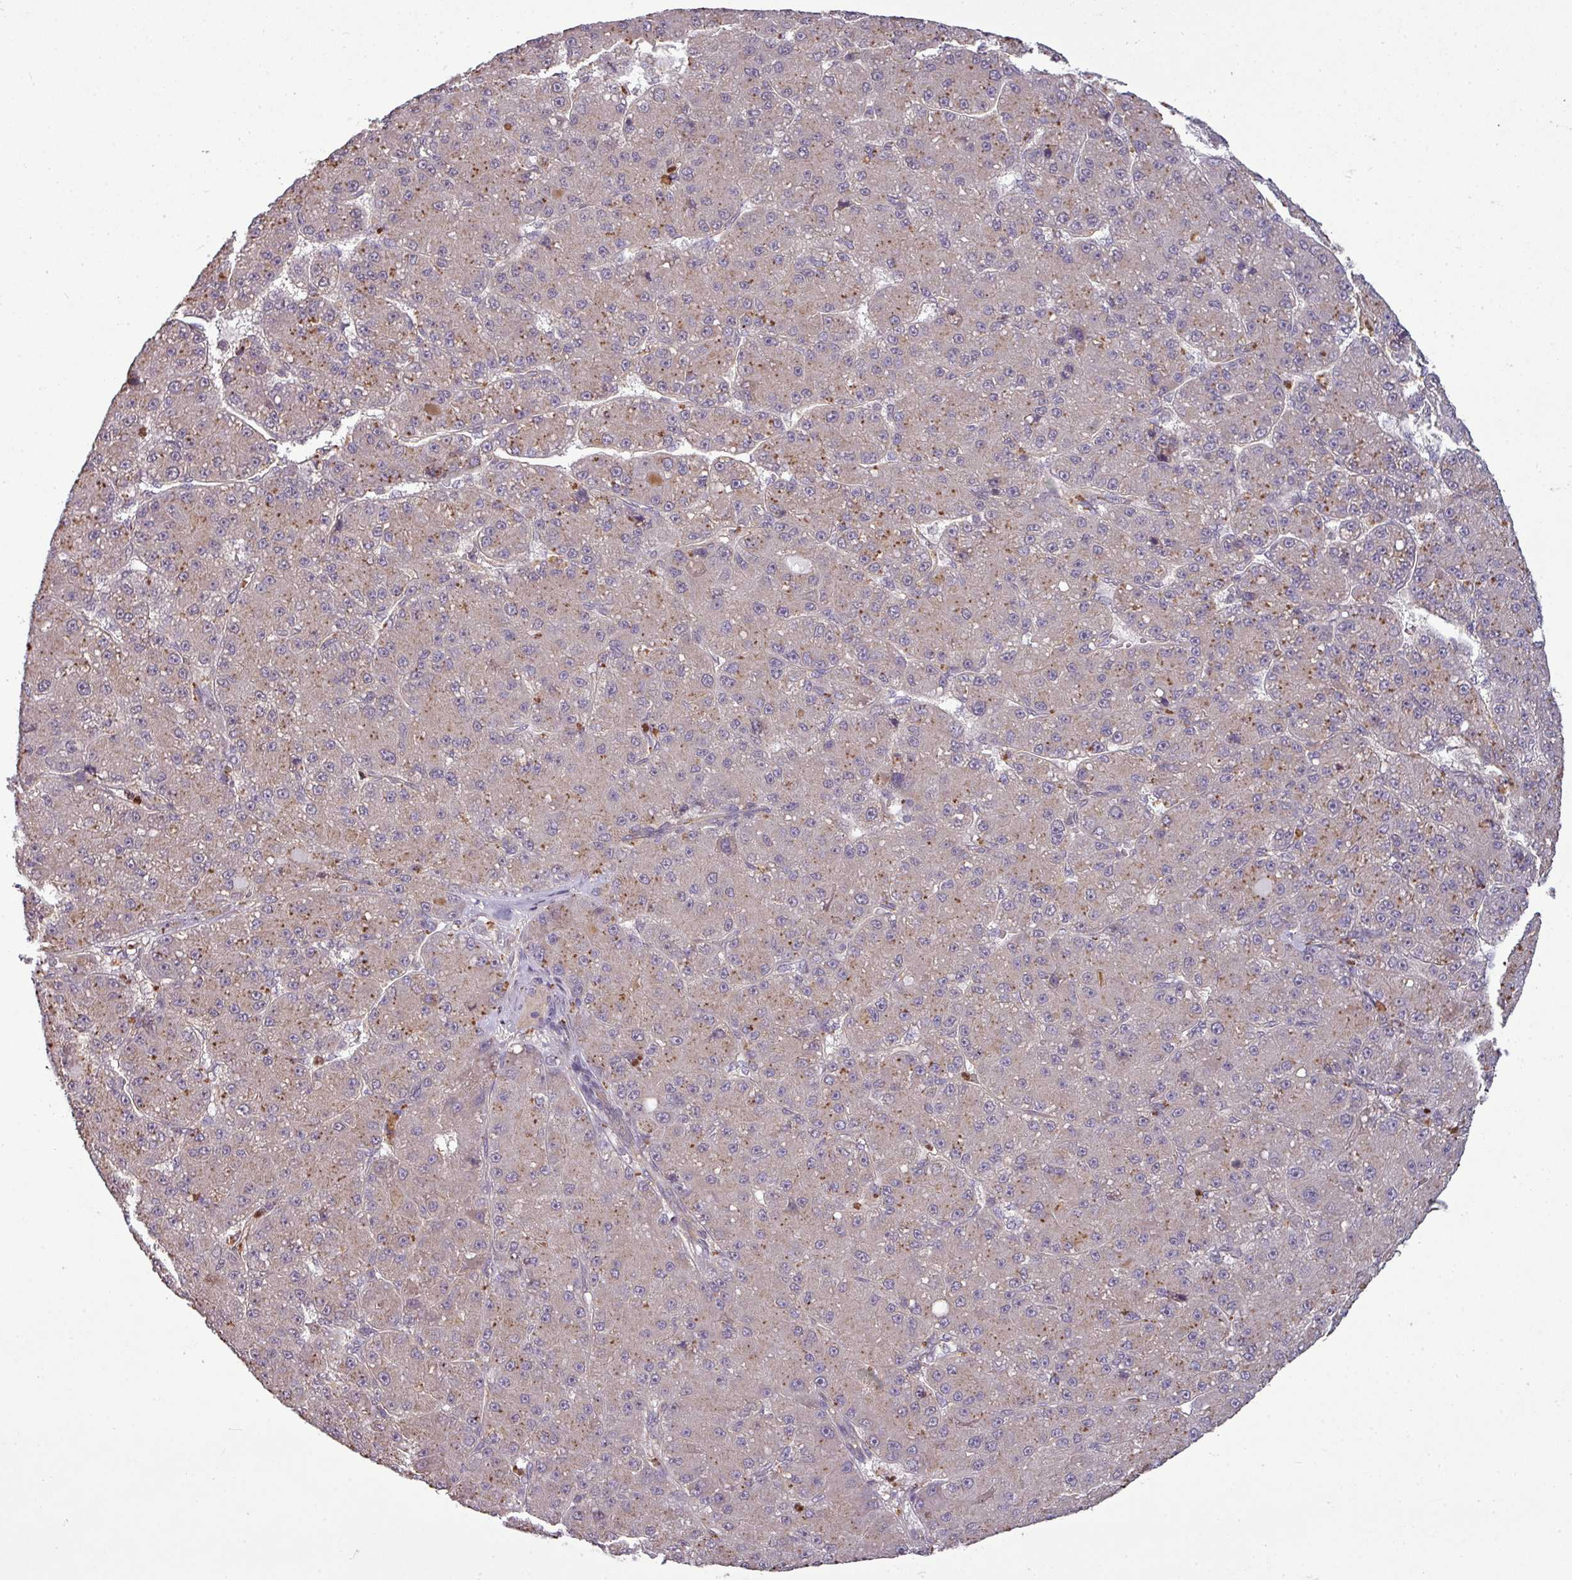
{"staining": {"intensity": "weak", "quantity": "<25%", "location": "cytoplasmic/membranous"}, "tissue": "liver cancer", "cell_type": "Tumor cells", "image_type": "cancer", "snomed": [{"axis": "morphology", "description": "Carcinoma, Hepatocellular, NOS"}, {"axis": "topography", "description": "Liver"}], "caption": "The image shows no staining of tumor cells in liver hepatocellular carcinoma.", "gene": "PAPLN", "patient": {"sex": "male", "age": 67}}